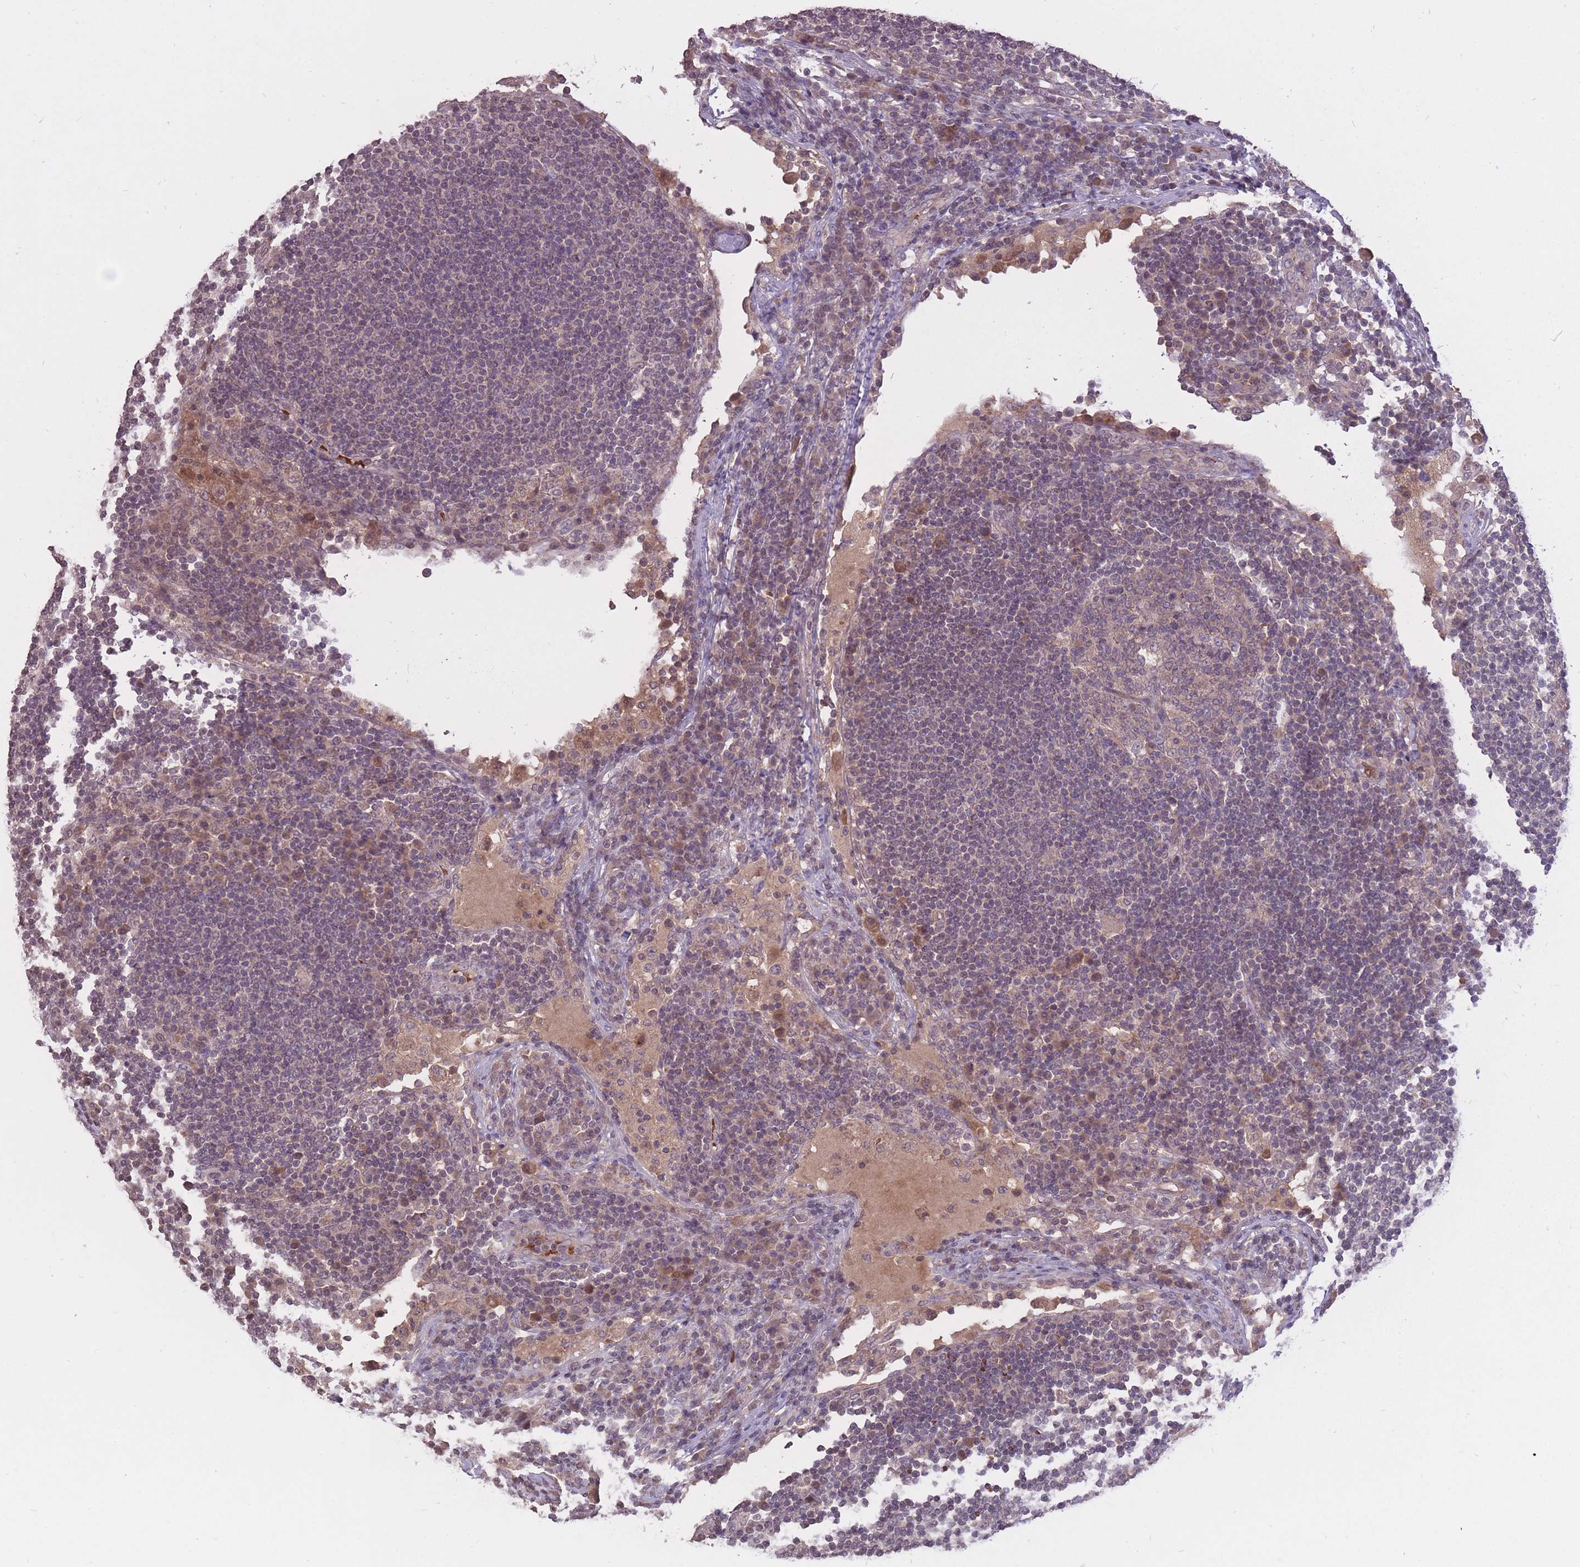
{"staining": {"intensity": "negative", "quantity": "none", "location": "none"}, "tissue": "lymph node", "cell_type": "Germinal center cells", "image_type": "normal", "snomed": [{"axis": "morphology", "description": "Normal tissue, NOS"}, {"axis": "topography", "description": "Lymph node"}], "caption": "This image is of benign lymph node stained with immunohistochemistry (IHC) to label a protein in brown with the nuclei are counter-stained blue. There is no staining in germinal center cells. (Brightfield microscopy of DAB (3,3'-diaminobenzidine) IHC at high magnification).", "gene": "ADCYAP1R1", "patient": {"sex": "female", "age": 53}}